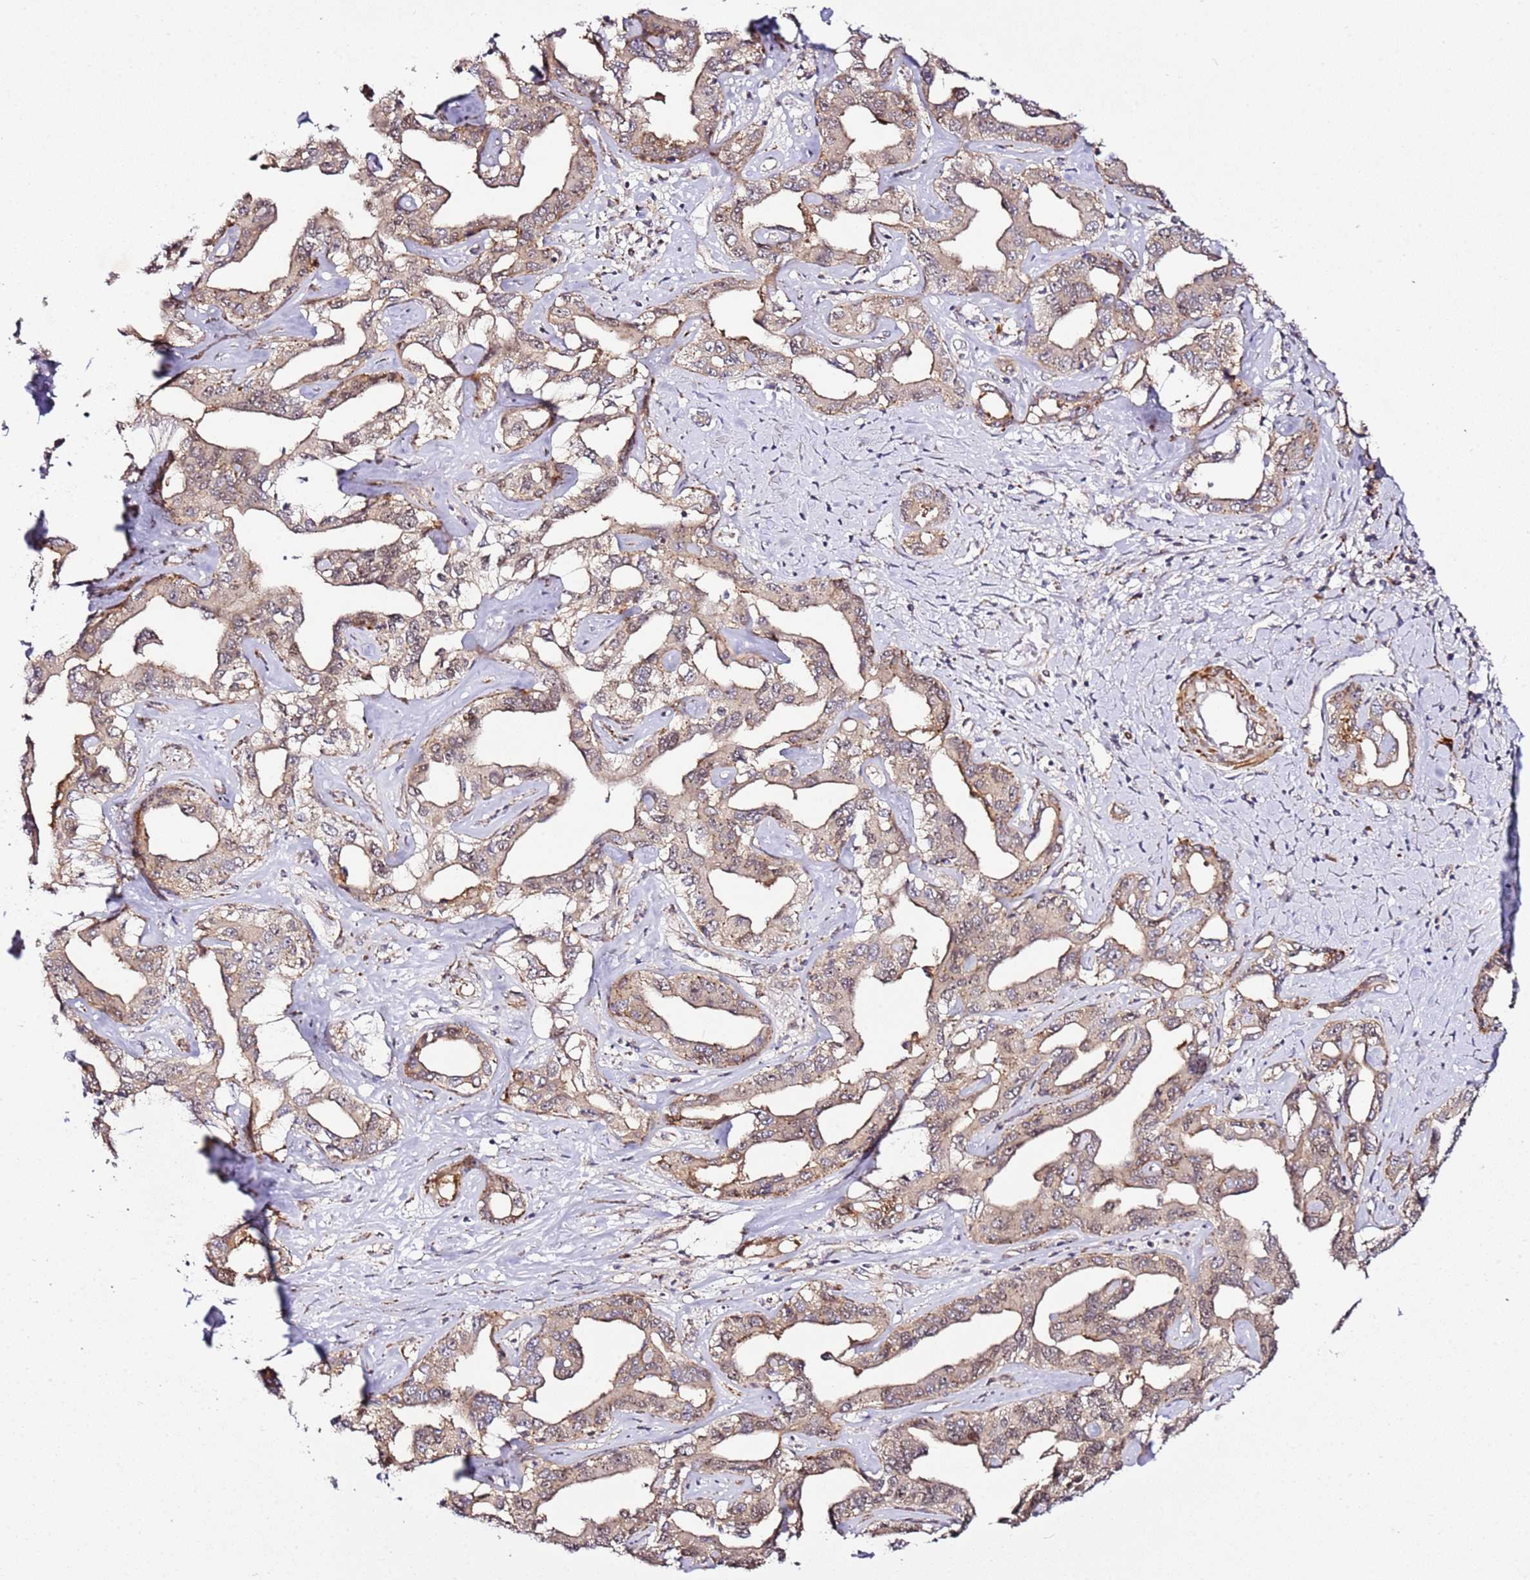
{"staining": {"intensity": "moderate", "quantity": ">75%", "location": "cytoplasmic/membranous"}, "tissue": "liver cancer", "cell_type": "Tumor cells", "image_type": "cancer", "snomed": [{"axis": "morphology", "description": "Cholangiocarcinoma"}, {"axis": "topography", "description": "Liver"}], "caption": "Immunohistochemical staining of human liver cancer shows medium levels of moderate cytoplasmic/membranous protein staining in approximately >75% of tumor cells.", "gene": "PVRIG", "patient": {"sex": "male", "age": 59}}